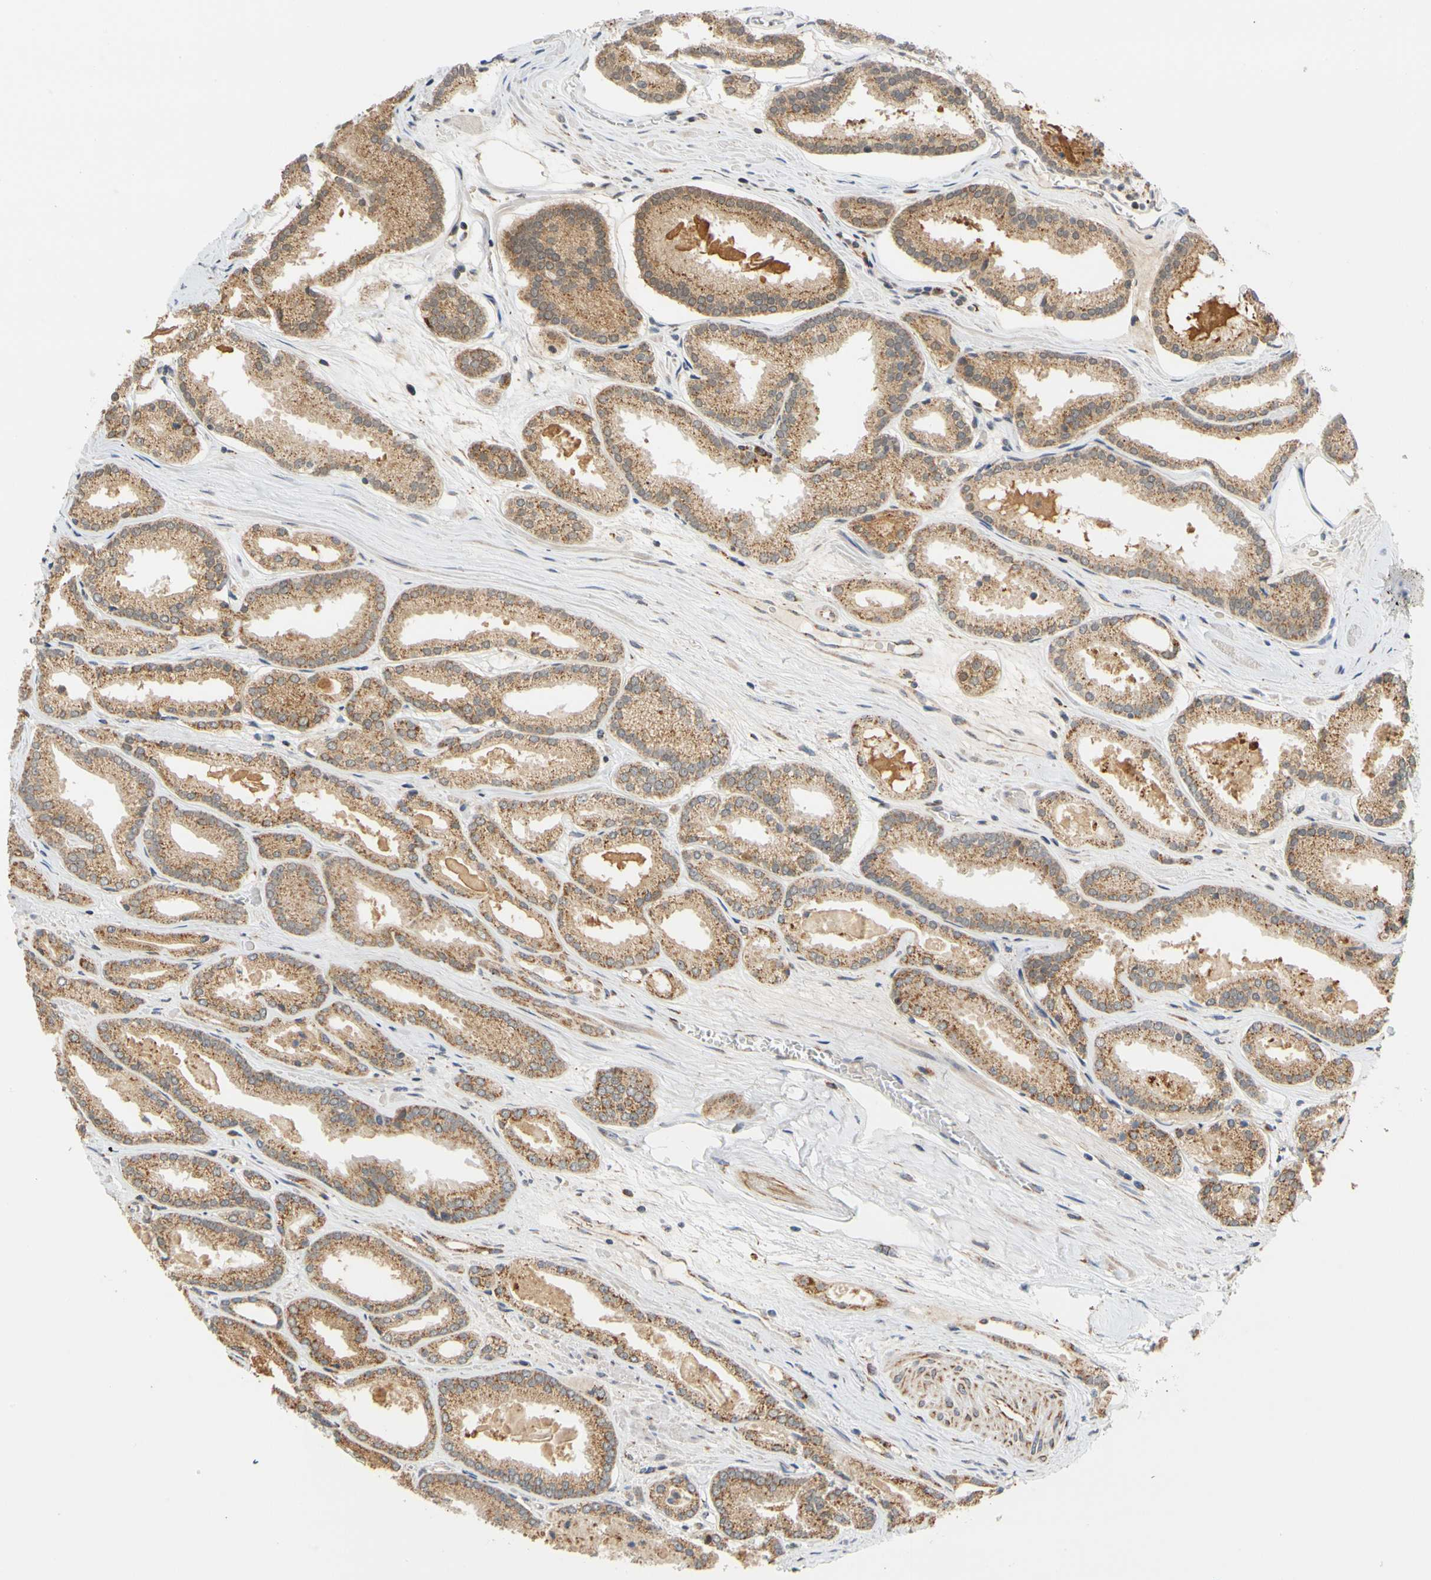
{"staining": {"intensity": "moderate", "quantity": ">75%", "location": "cytoplasmic/membranous"}, "tissue": "prostate cancer", "cell_type": "Tumor cells", "image_type": "cancer", "snomed": [{"axis": "morphology", "description": "Adenocarcinoma, Low grade"}, {"axis": "topography", "description": "Prostate"}], "caption": "Human prostate cancer stained for a protein (brown) reveals moderate cytoplasmic/membranous positive staining in about >75% of tumor cells.", "gene": "SFXN3", "patient": {"sex": "male", "age": 59}}